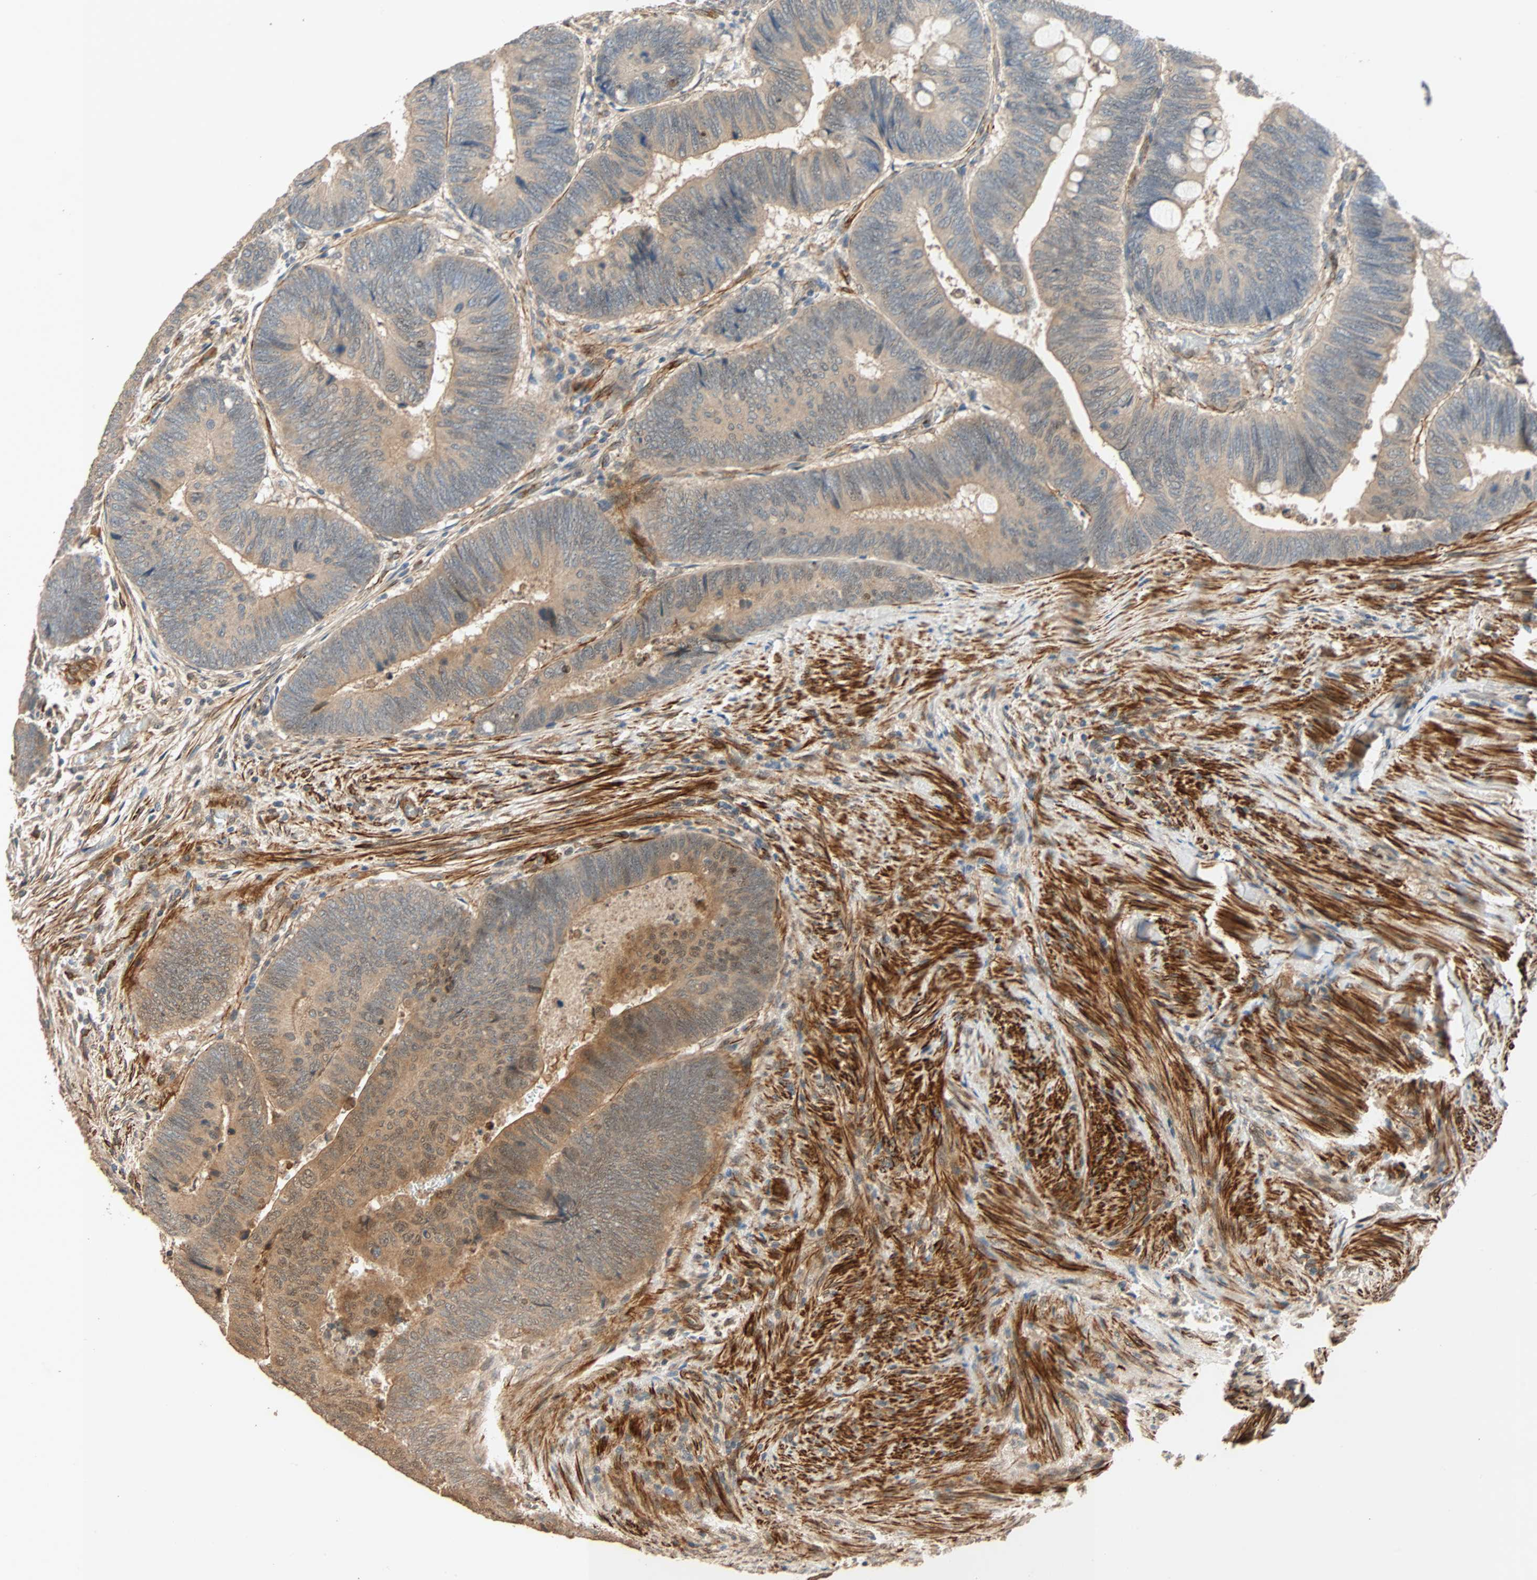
{"staining": {"intensity": "weak", "quantity": "25%-75%", "location": "cytoplasmic/membranous"}, "tissue": "colorectal cancer", "cell_type": "Tumor cells", "image_type": "cancer", "snomed": [{"axis": "morphology", "description": "Normal tissue, NOS"}, {"axis": "morphology", "description": "Adenocarcinoma, NOS"}, {"axis": "topography", "description": "Rectum"}, {"axis": "topography", "description": "Peripheral nerve tissue"}], "caption": "Weak cytoplasmic/membranous protein expression is seen in approximately 25%-75% of tumor cells in colorectal cancer. (DAB = brown stain, brightfield microscopy at high magnification).", "gene": "QSER1", "patient": {"sex": "male", "age": 92}}